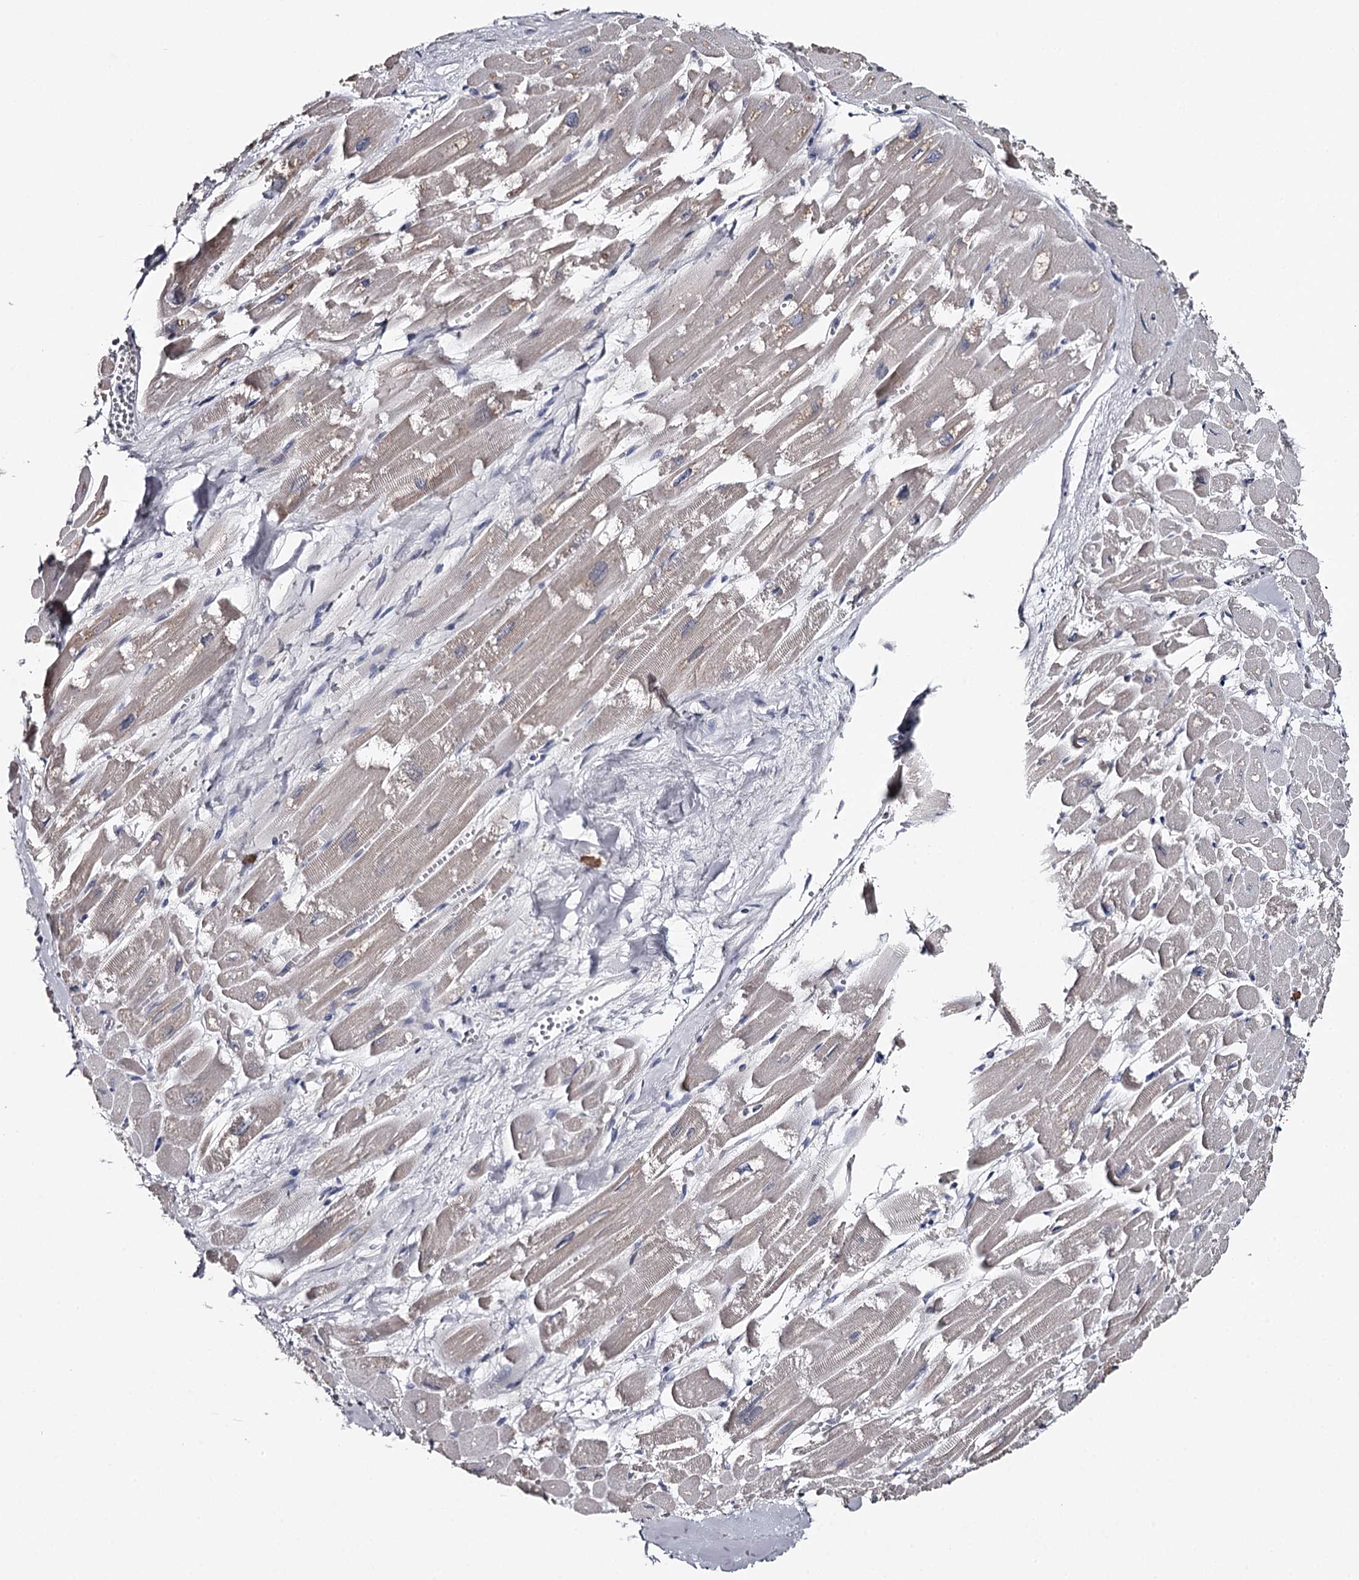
{"staining": {"intensity": "negative", "quantity": "none", "location": "none"}, "tissue": "heart muscle", "cell_type": "Cardiomyocytes", "image_type": "normal", "snomed": [{"axis": "morphology", "description": "Normal tissue, NOS"}, {"axis": "topography", "description": "Heart"}], "caption": "DAB (3,3'-diaminobenzidine) immunohistochemical staining of normal heart muscle displays no significant staining in cardiomyocytes.", "gene": "GTSF1", "patient": {"sex": "male", "age": 54}}